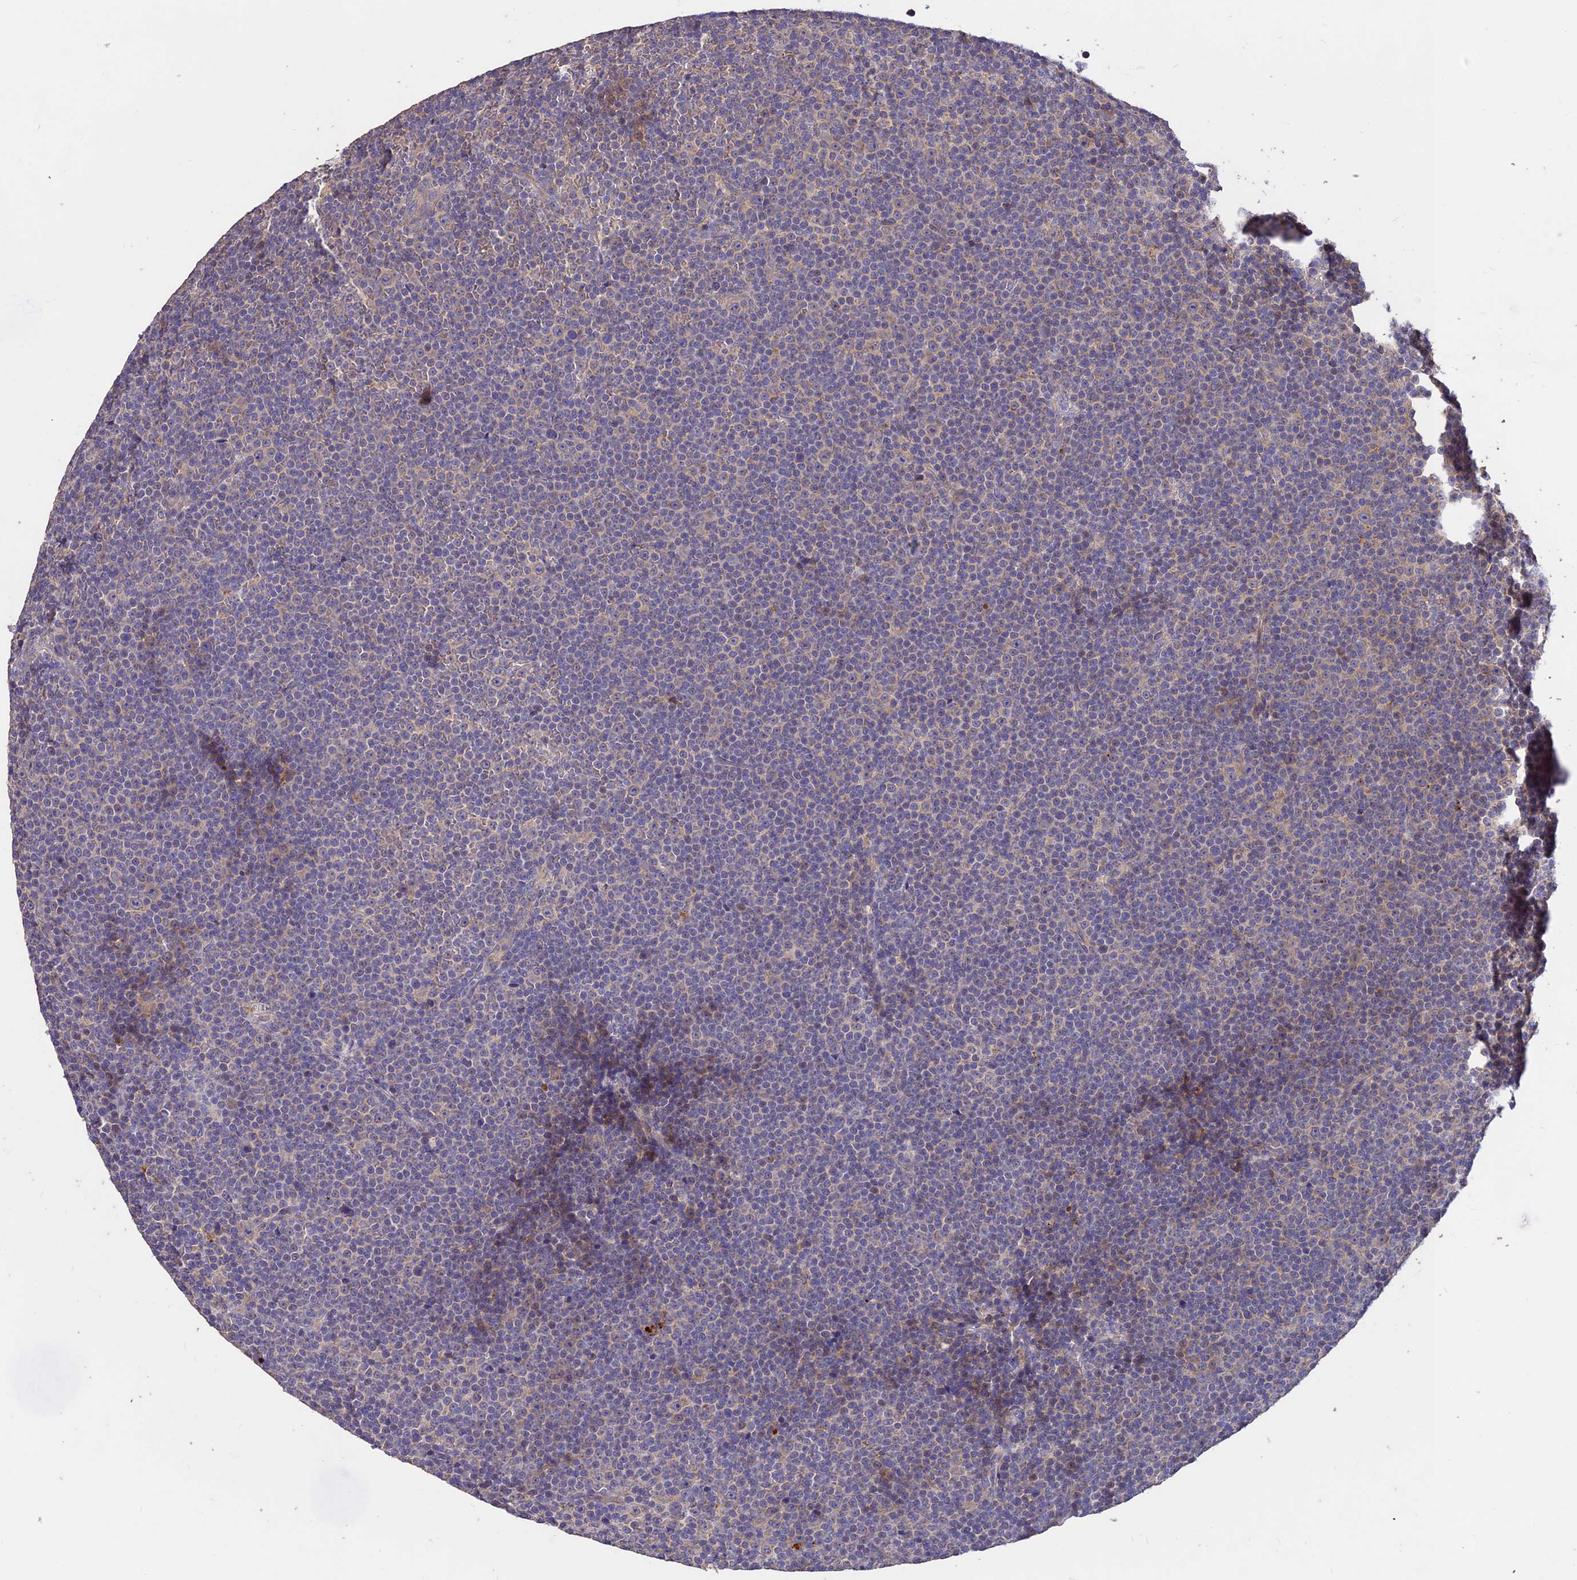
{"staining": {"intensity": "negative", "quantity": "none", "location": "none"}, "tissue": "lymphoma", "cell_type": "Tumor cells", "image_type": "cancer", "snomed": [{"axis": "morphology", "description": "Malignant lymphoma, non-Hodgkin's type, Low grade"}, {"axis": "topography", "description": "Lymph node"}], "caption": "Tumor cells are negative for brown protein staining in lymphoma. (DAB (3,3'-diaminobenzidine) immunohistochemistry (IHC) visualized using brightfield microscopy, high magnification).", "gene": "SDHD", "patient": {"sex": "female", "age": 67}}